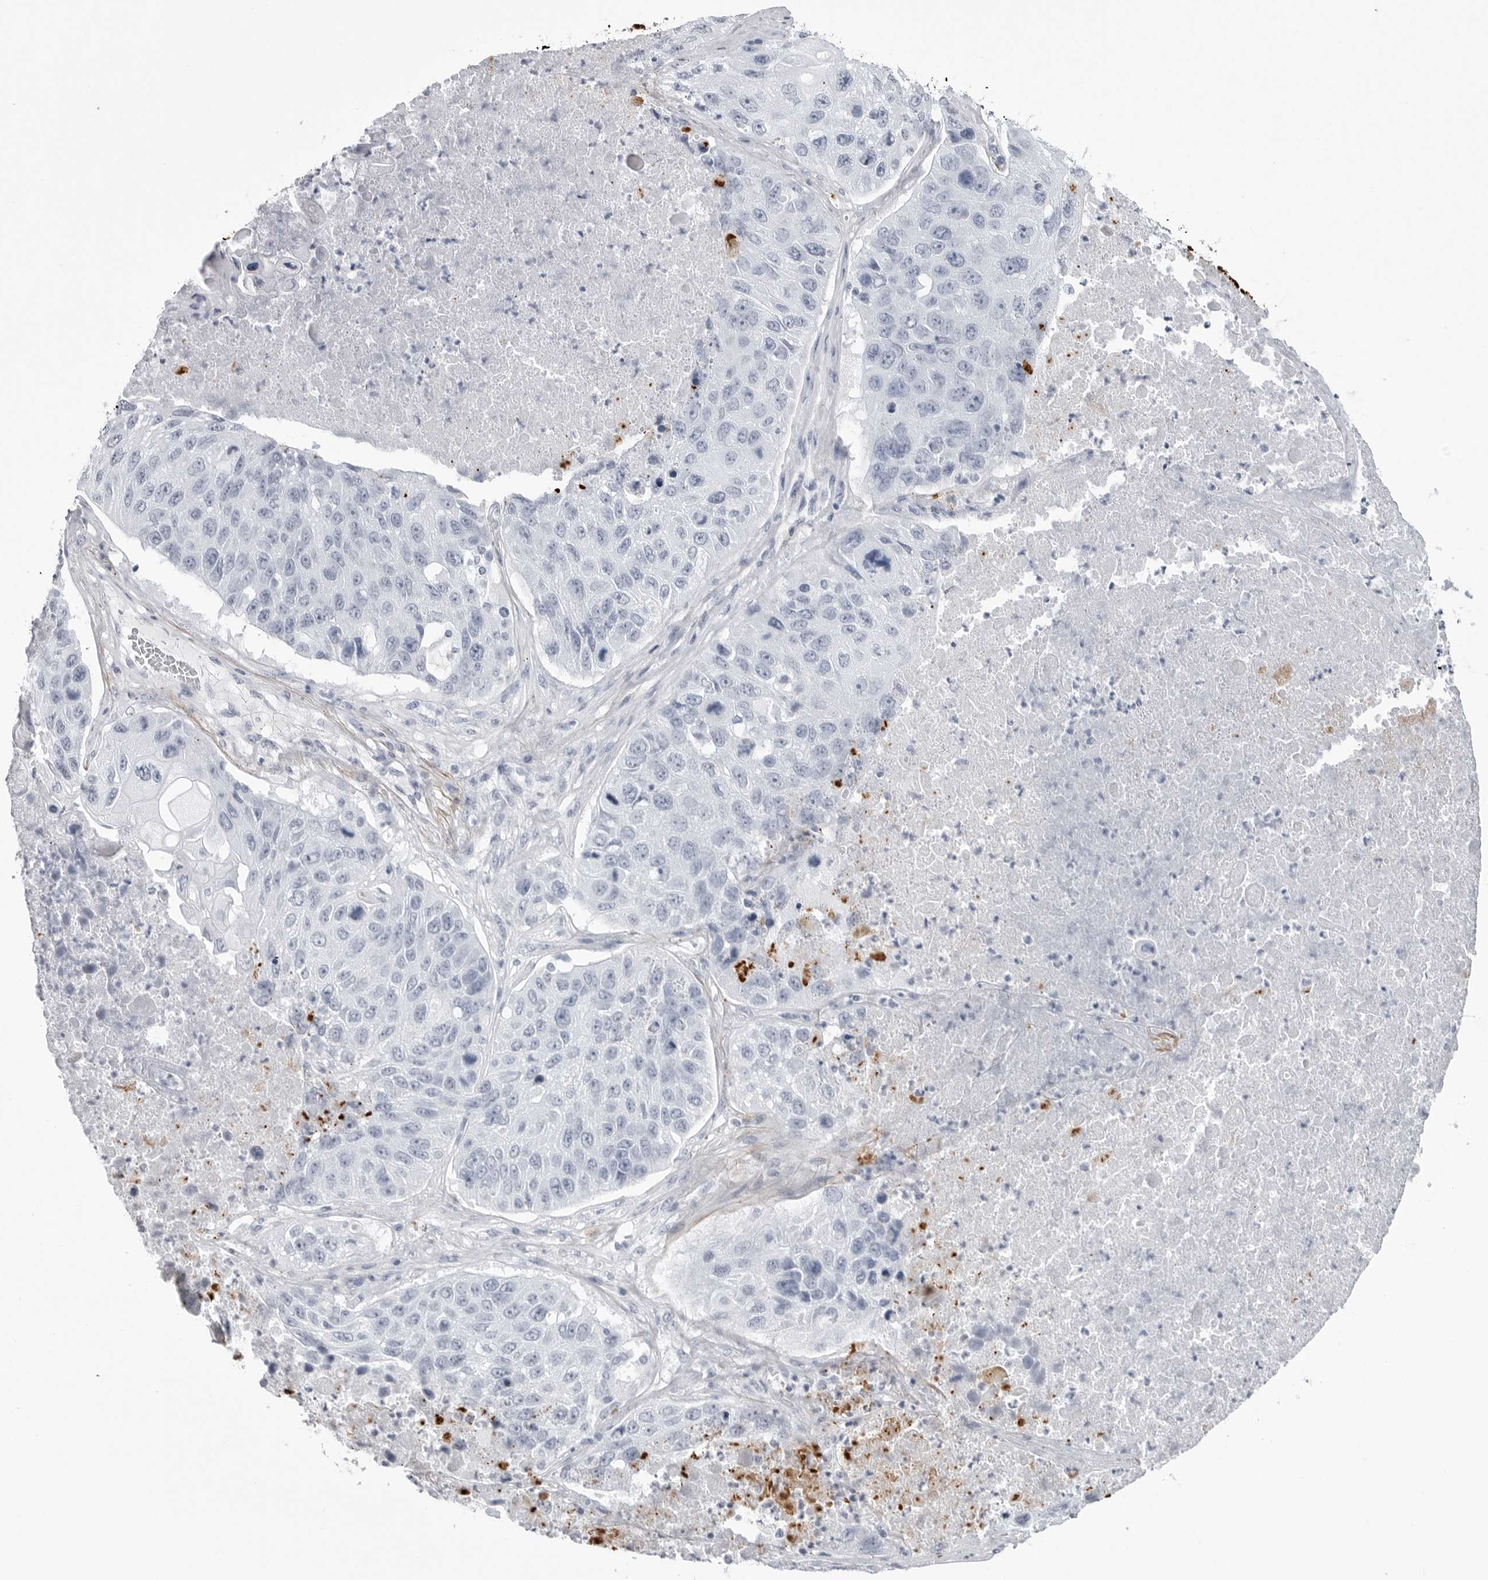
{"staining": {"intensity": "negative", "quantity": "none", "location": "none"}, "tissue": "lung cancer", "cell_type": "Tumor cells", "image_type": "cancer", "snomed": [{"axis": "morphology", "description": "Squamous cell carcinoma, NOS"}, {"axis": "topography", "description": "Lung"}], "caption": "Protein analysis of lung cancer (squamous cell carcinoma) shows no significant positivity in tumor cells. (DAB (3,3'-diaminobenzidine) immunohistochemistry (IHC), high magnification).", "gene": "COL26A1", "patient": {"sex": "male", "age": 61}}